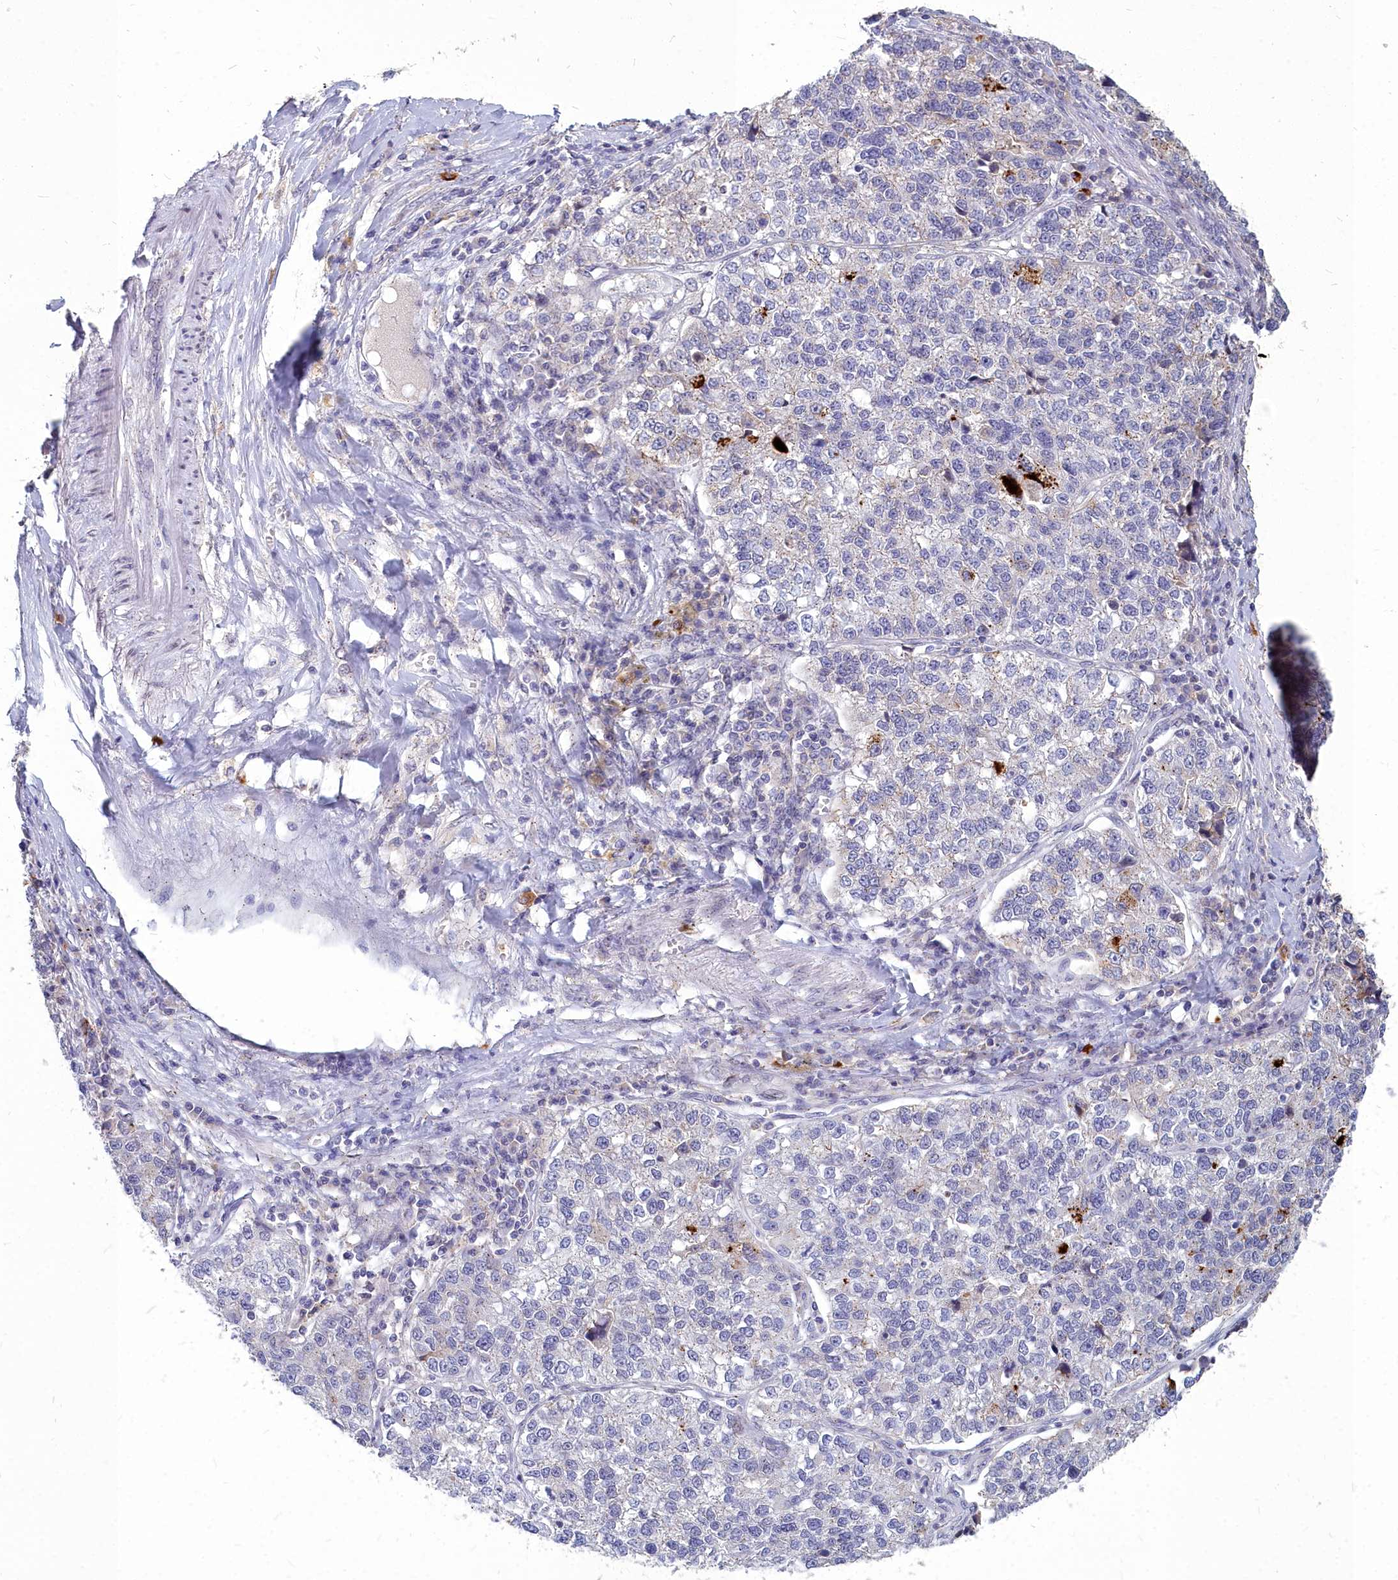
{"staining": {"intensity": "negative", "quantity": "none", "location": "none"}, "tissue": "lung cancer", "cell_type": "Tumor cells", "image_type": "cancer", "snomed": [{"axis": "morphology", "description": "Adenocarcinoma, NOS"}, {"axis": "topography", "description": "Lung"}], "caption": "This is a histopathology image of immunohistochemistry staining of lung cancer, which shows no staining in tumor cells. Nuclei are stained in blue.", "gene": "NOXA1", "patient": {"sex": "male", "age": 49}}